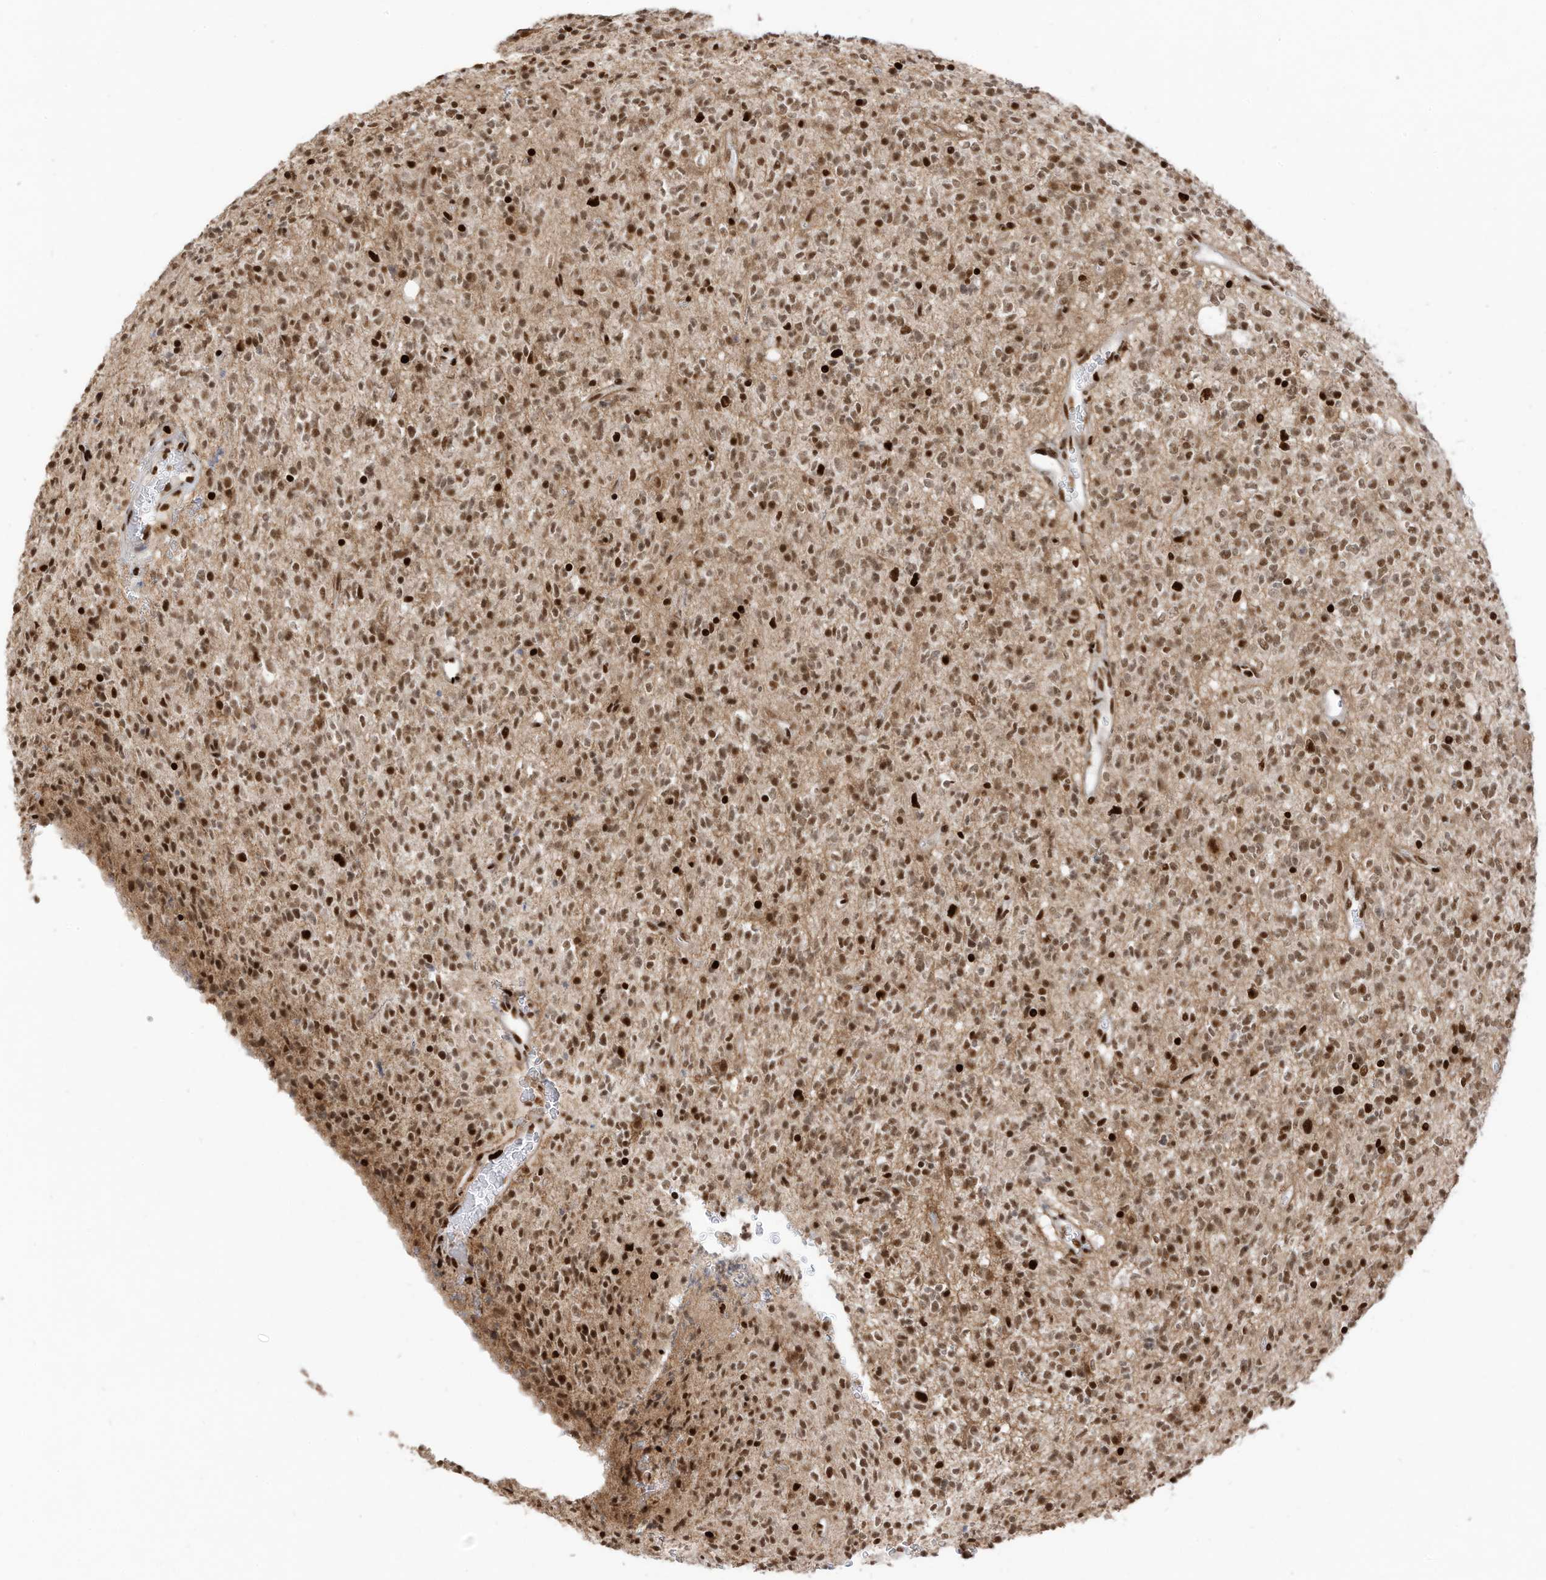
{"staining": {"intensity": "moderate", "quantity": ">75%", "location": "nuclear"}, "tissue": "glioma", "cell_type": "Tumor cells", "image_type": "cancer", "snomed": [{"axis": "morphology", "description": "Glioma, malignant, High grade"}, {"axis": "topography", "description": "Brain"}], "caption": "Glioma stained for a protein (brown) shows moderate nuclear positive positivity in about >75% of tumor cells.", "gene": "SAMD15", "patient": {"sex": "male", "age": 34}}